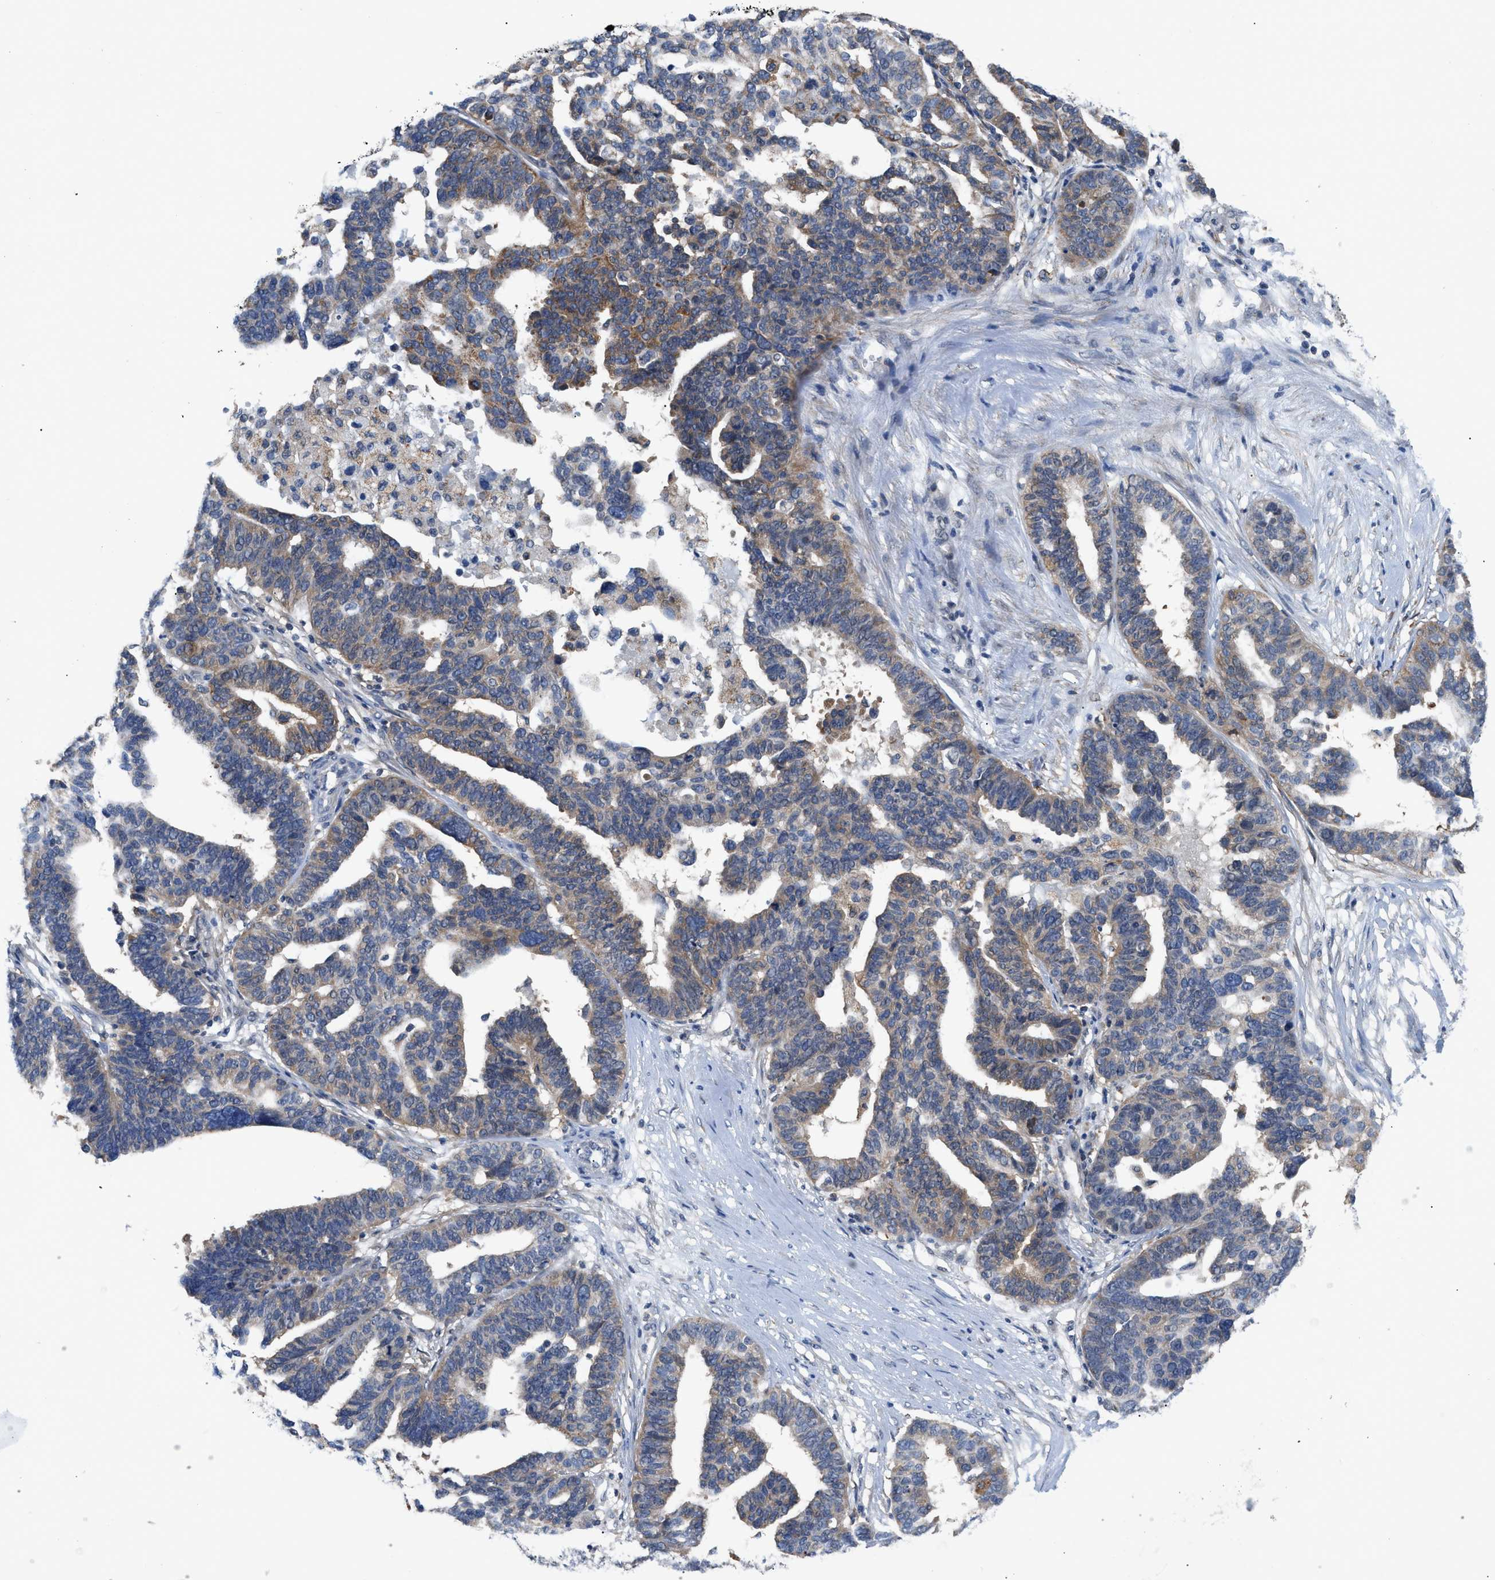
{"staining": {"intensity": "moderate", "quantity": ">75%", "location": "cytoplasmic/membranous"}, "tissue": "ovarian cancer", "cell_type": "Tumor cells", "image_type": "cancer", "snomed": [{"axis": "morphology", "description": "Cystadenocarcinoma, serous, NOS"}, {"axis": "topography", "description": "Ovary"}], "caption": "The micrograph shows immunohistochemical staining of ovarian cancer. There is moderate cytoplasmic/membranous expression is identified in approximately >75% of tumor cells. The staining is performed using DAB (3,3'-diaminobenzidine) brown chromogen to label protein expression. The nuclei are counter-stained blue using hematoxylin.", "gene": "TMEM45B", "patient": {"sex": "female", "age": 59}}